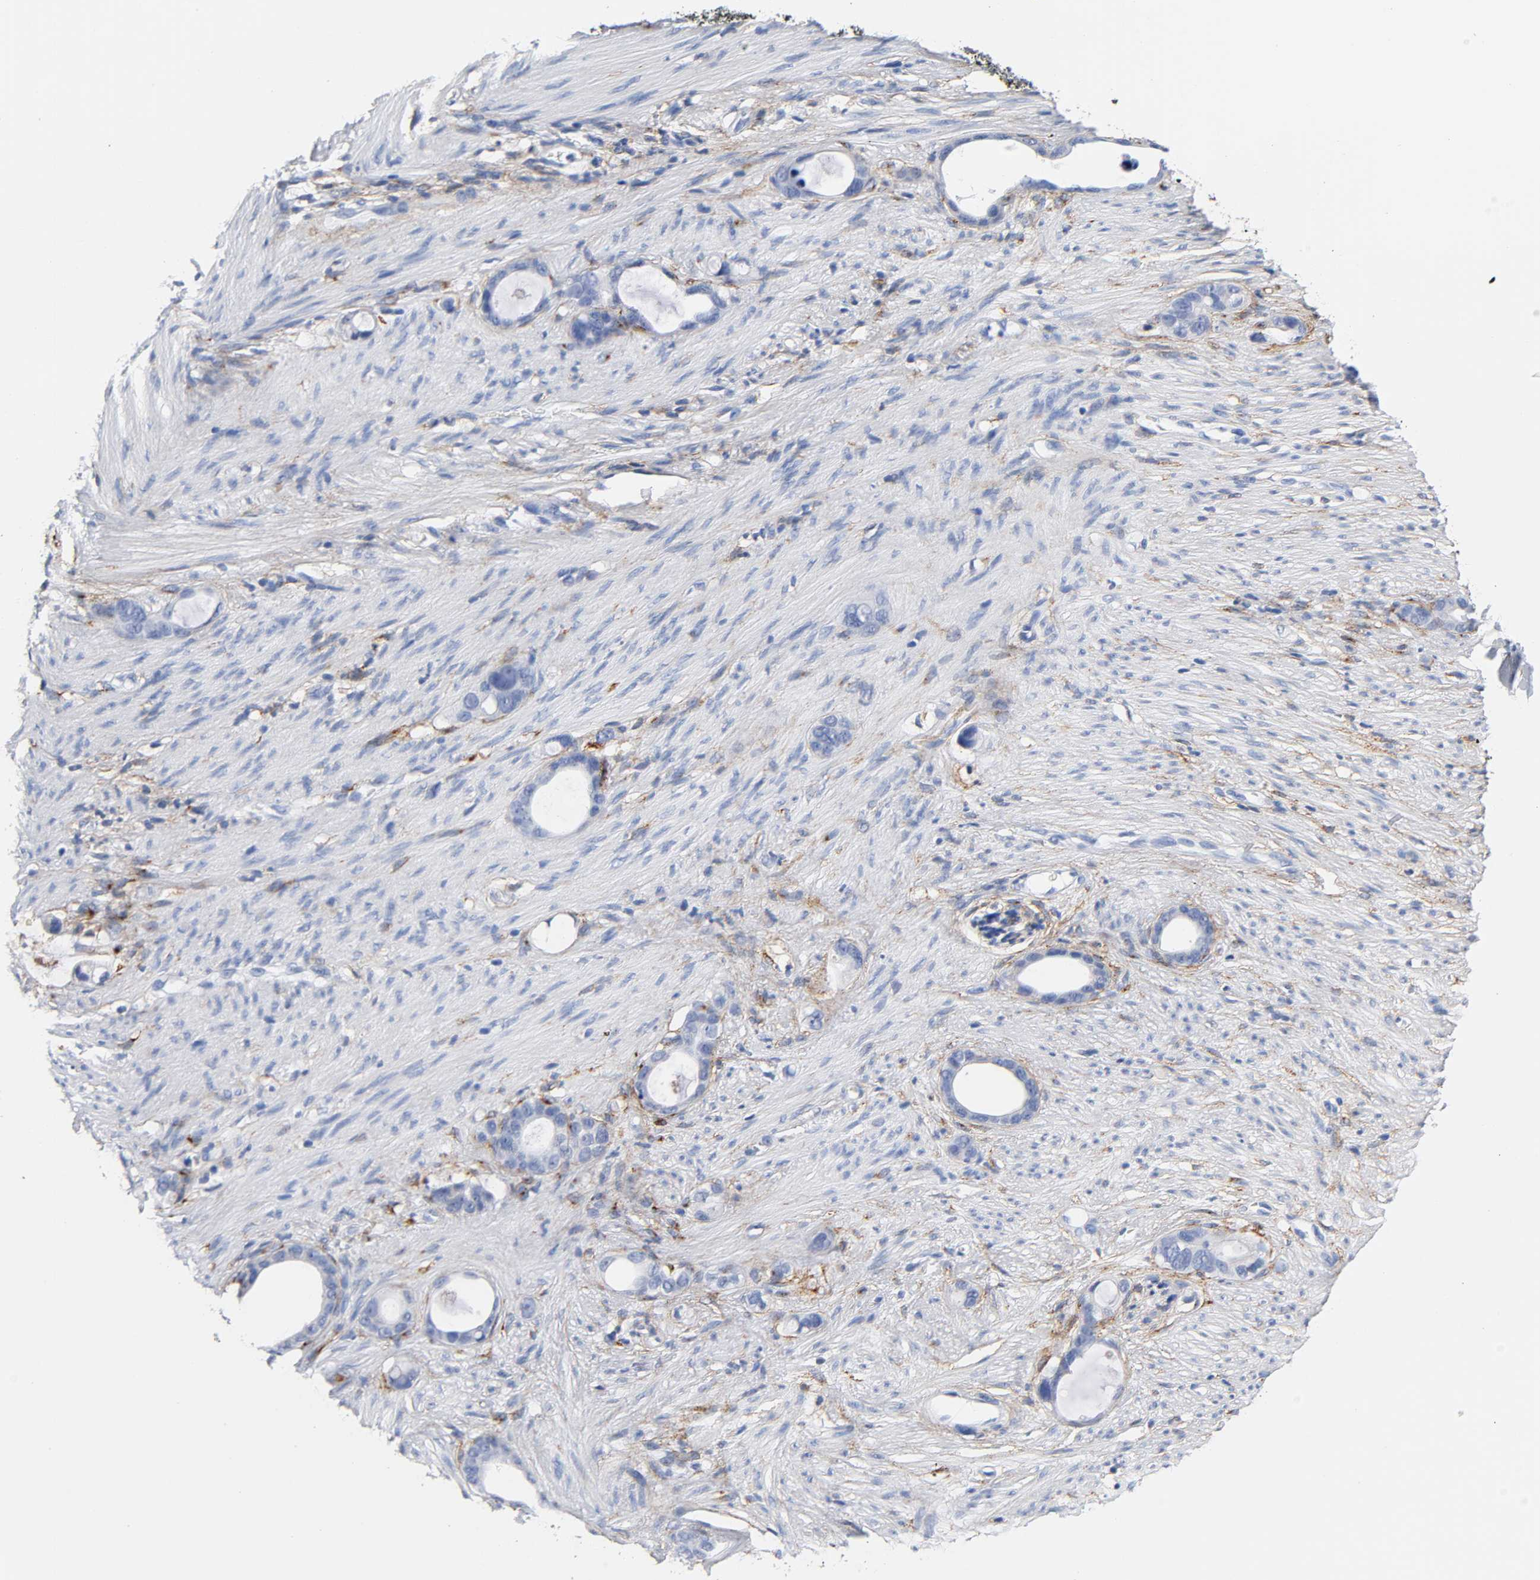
{"staining": {"intensity": "negative", "quantity": "none", "location": "none"}, "tissue": "stomach cancer", "cell_type": "Tumor cells", "image_type": "cancer", "snomed": [{"axis": "morphology", "description": "Adenocarcinoma, NOS"}, {"axis": "topography", "description": "Stomach"}], "caption": "A micrograph of stomach adenocarcinoma stained for a protein demonstrates no brown staining in tumor cells.", "gene": "LRP1", "patient": {"sex": "female", "age": 75}}